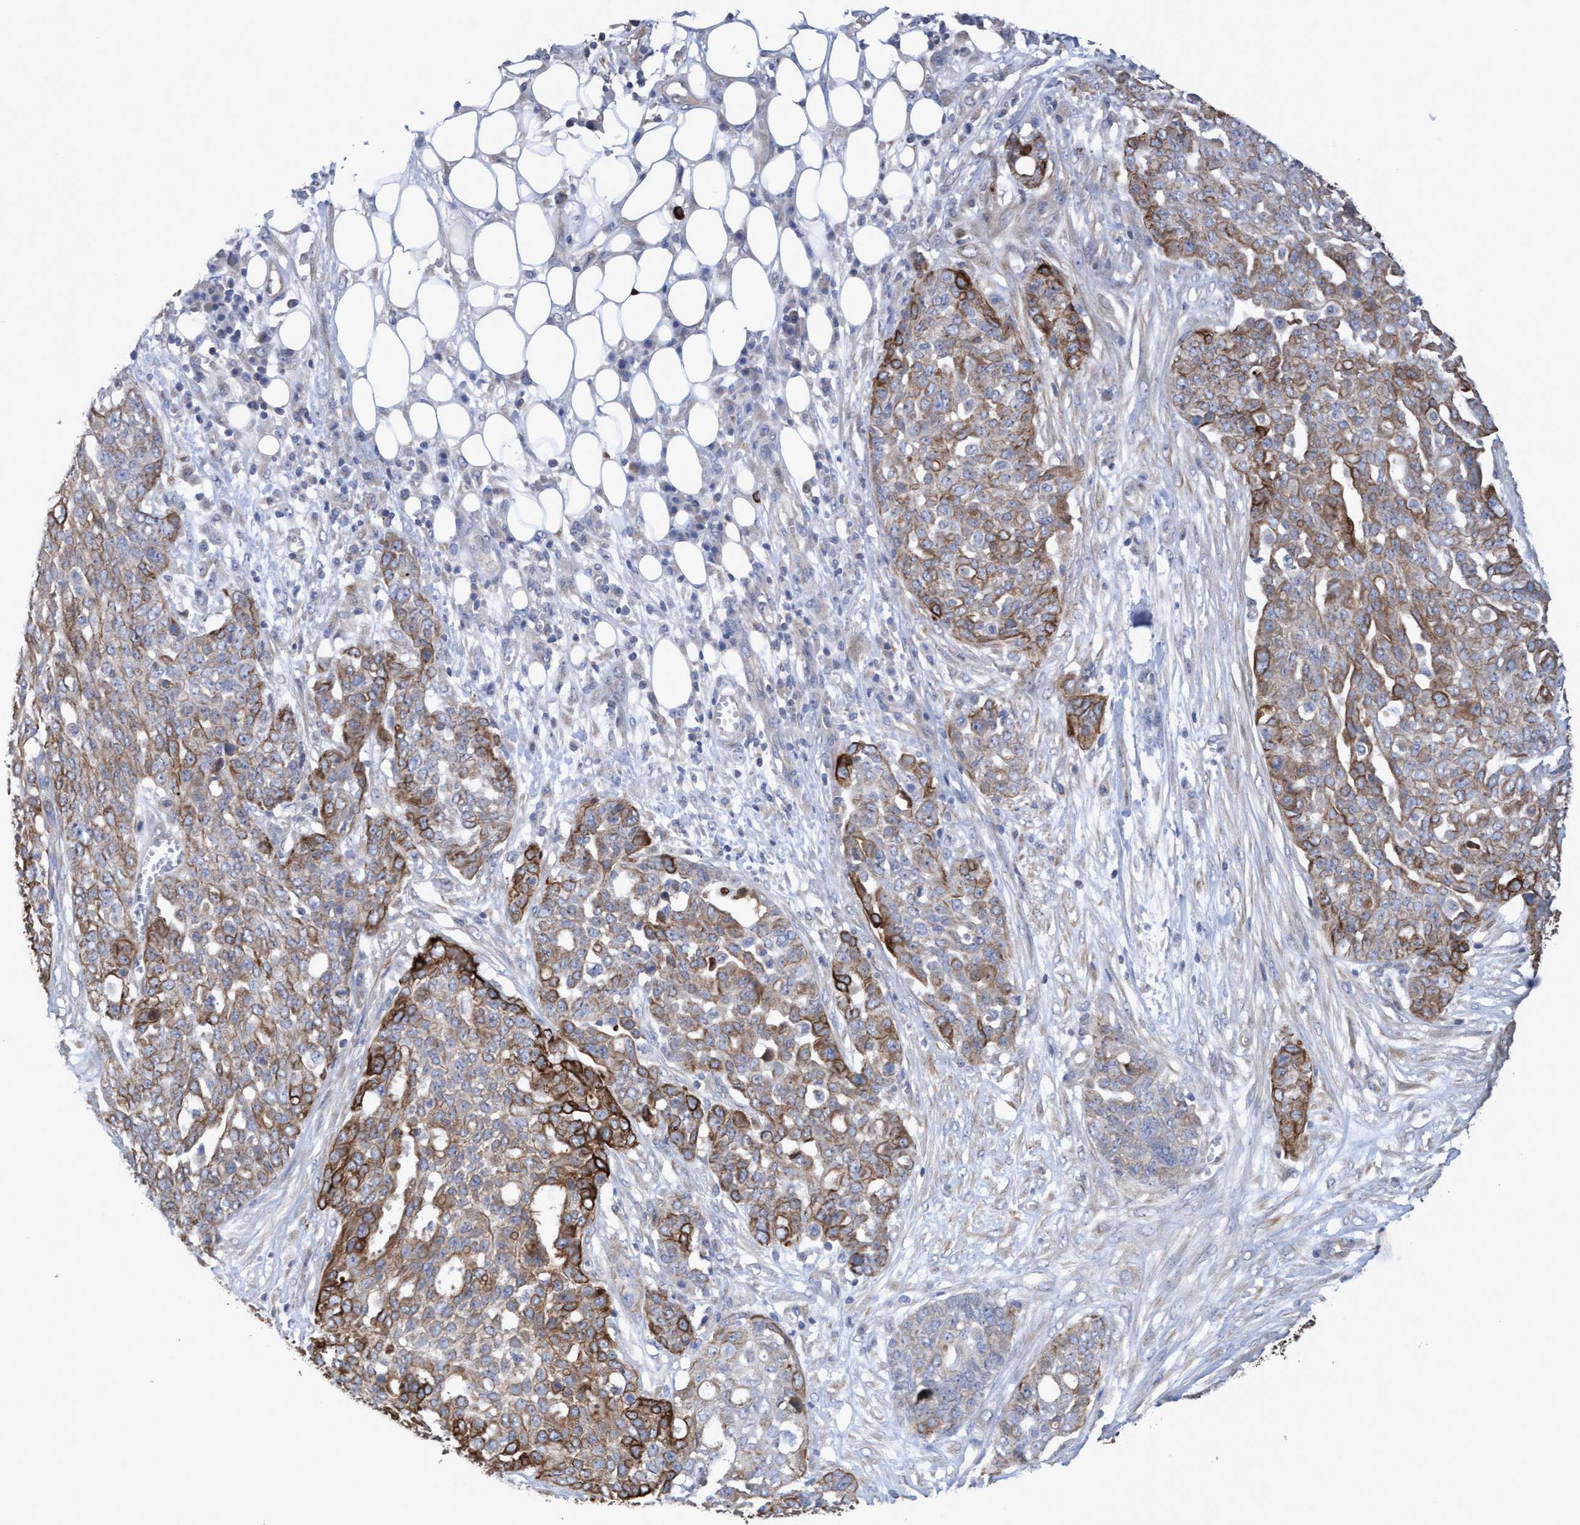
{"staining": {"intensity": "moderate", "quantity": "25%-75%", "location": "cytoplasmic/membranous"}, "tissue": "ovarian cancer", "cell_type": "Tumor cells", "image_type": "cancer", "snomed": [{"axis": "morphology", "description": "Cystadenocarcinoma, serous, NOS"}, {"axis": "topography", "description": "Soft tissue"}, {"axis": "topography", "description": "Ovary"}], "caption": "IHC image of neoplastic tissue: human ovarian cancer (serous cystadenocarcinoma) stained using IHC reveals medium levels of moderate protein expression localized specifically in the cytoplasmic/membranous of tumor cells, appearing as a cytoplasmic/membranous brown color.", "gene": "KRT24", "patient": {"sex": "female", "age": 57}}